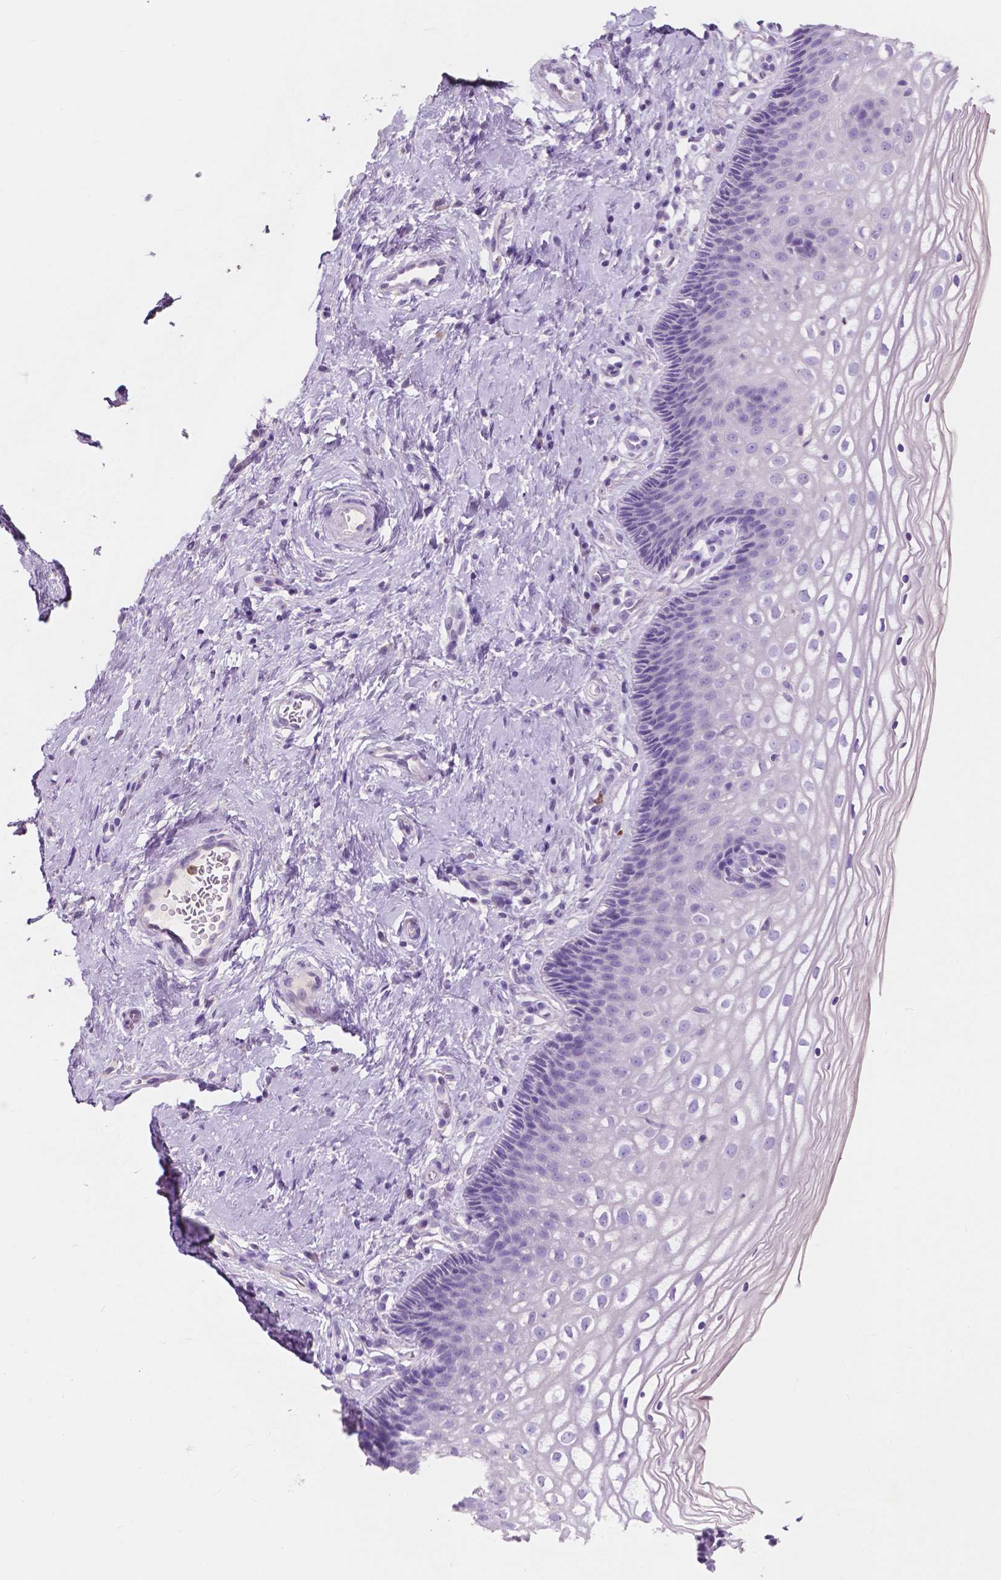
{"staining": {"intensity": "negative", "quantity": "none", "location": "none"}, "tissue": "cervix", "cell_type": "Glandular cells", "image_type": "normal", "snomed": [{"axis": "morphology", "description": "Normal tissue, NOS"}, {"axis": "topography", "description": "Cervix"}], "caption": "Immunohistochemistry (IHC) histopathology image of normal cervix: human cervix stained with DAB (3,3'-diaminobenzidine) shows no significant protein positivity in glandular cells.", "gene": "CUZD1", "patient": {"sex": "female", "age": 34}}